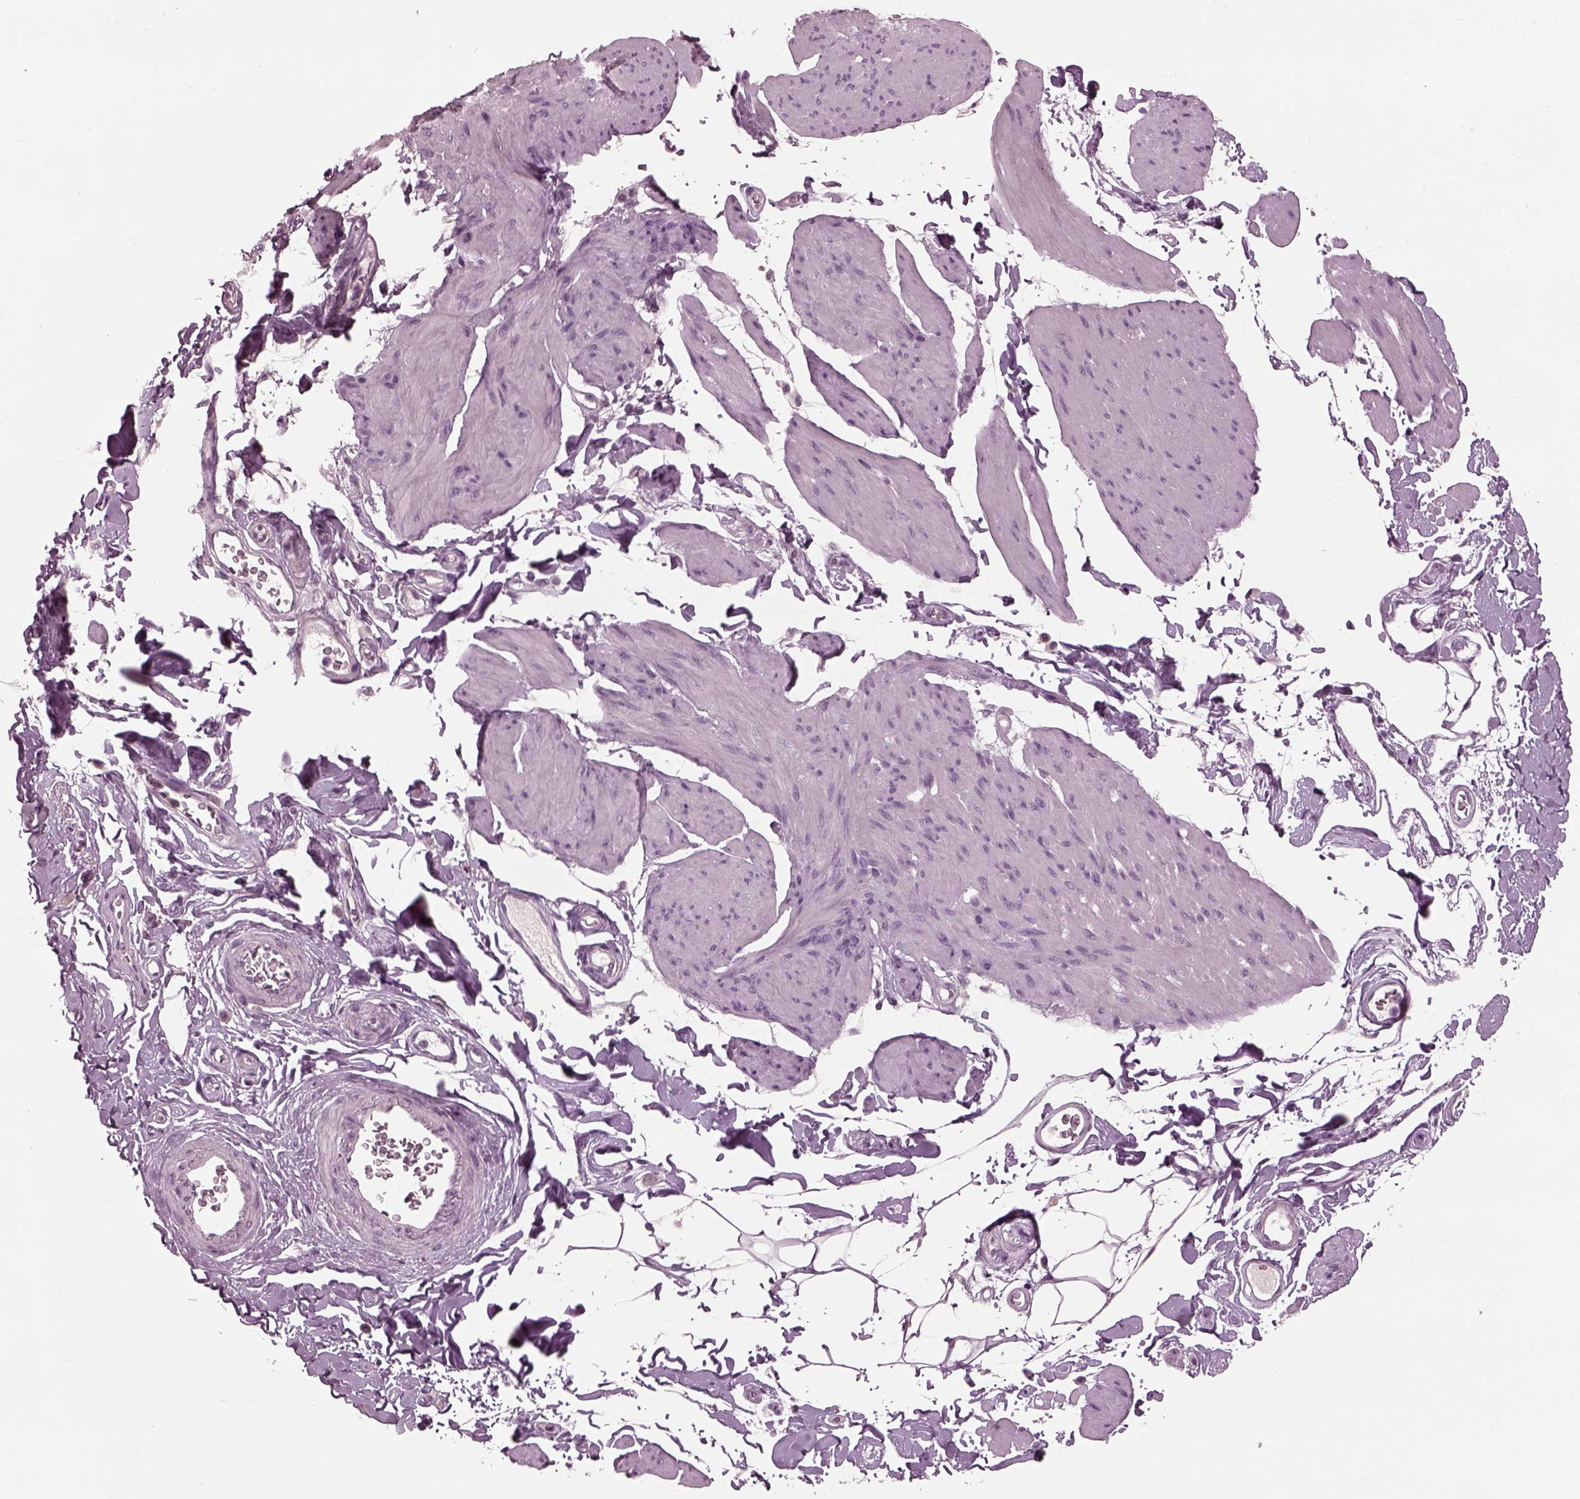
{"staining": {"intensity": "negative", "quantity": "none", "location": "none"}, "tissue": "smooth muscle", "cell_type": "Smooth muscle cells", "image_type": "normal", "snomed": [{"axis": "morphology", "description": "Normal tissue, NOS"}, {"axis": "topography", "description": "Adipose tissue"}, {"axis": "topography", "description": "Smooth muscle"}, {"axis": "topography", "description": "Peripheral nerve tissue"}], "caption": "There is no significant expression in smooth muscle cells of smooth muscle. Brightfield microscopy of immunohistochemistry (IHC) stained with DAB (3,3'-diaminobenzidine) (brown) and hematoxylin (blue), captured at high magnification.", "gene": "CLCN4", "patient": {"sex": "male", "age": 83}}